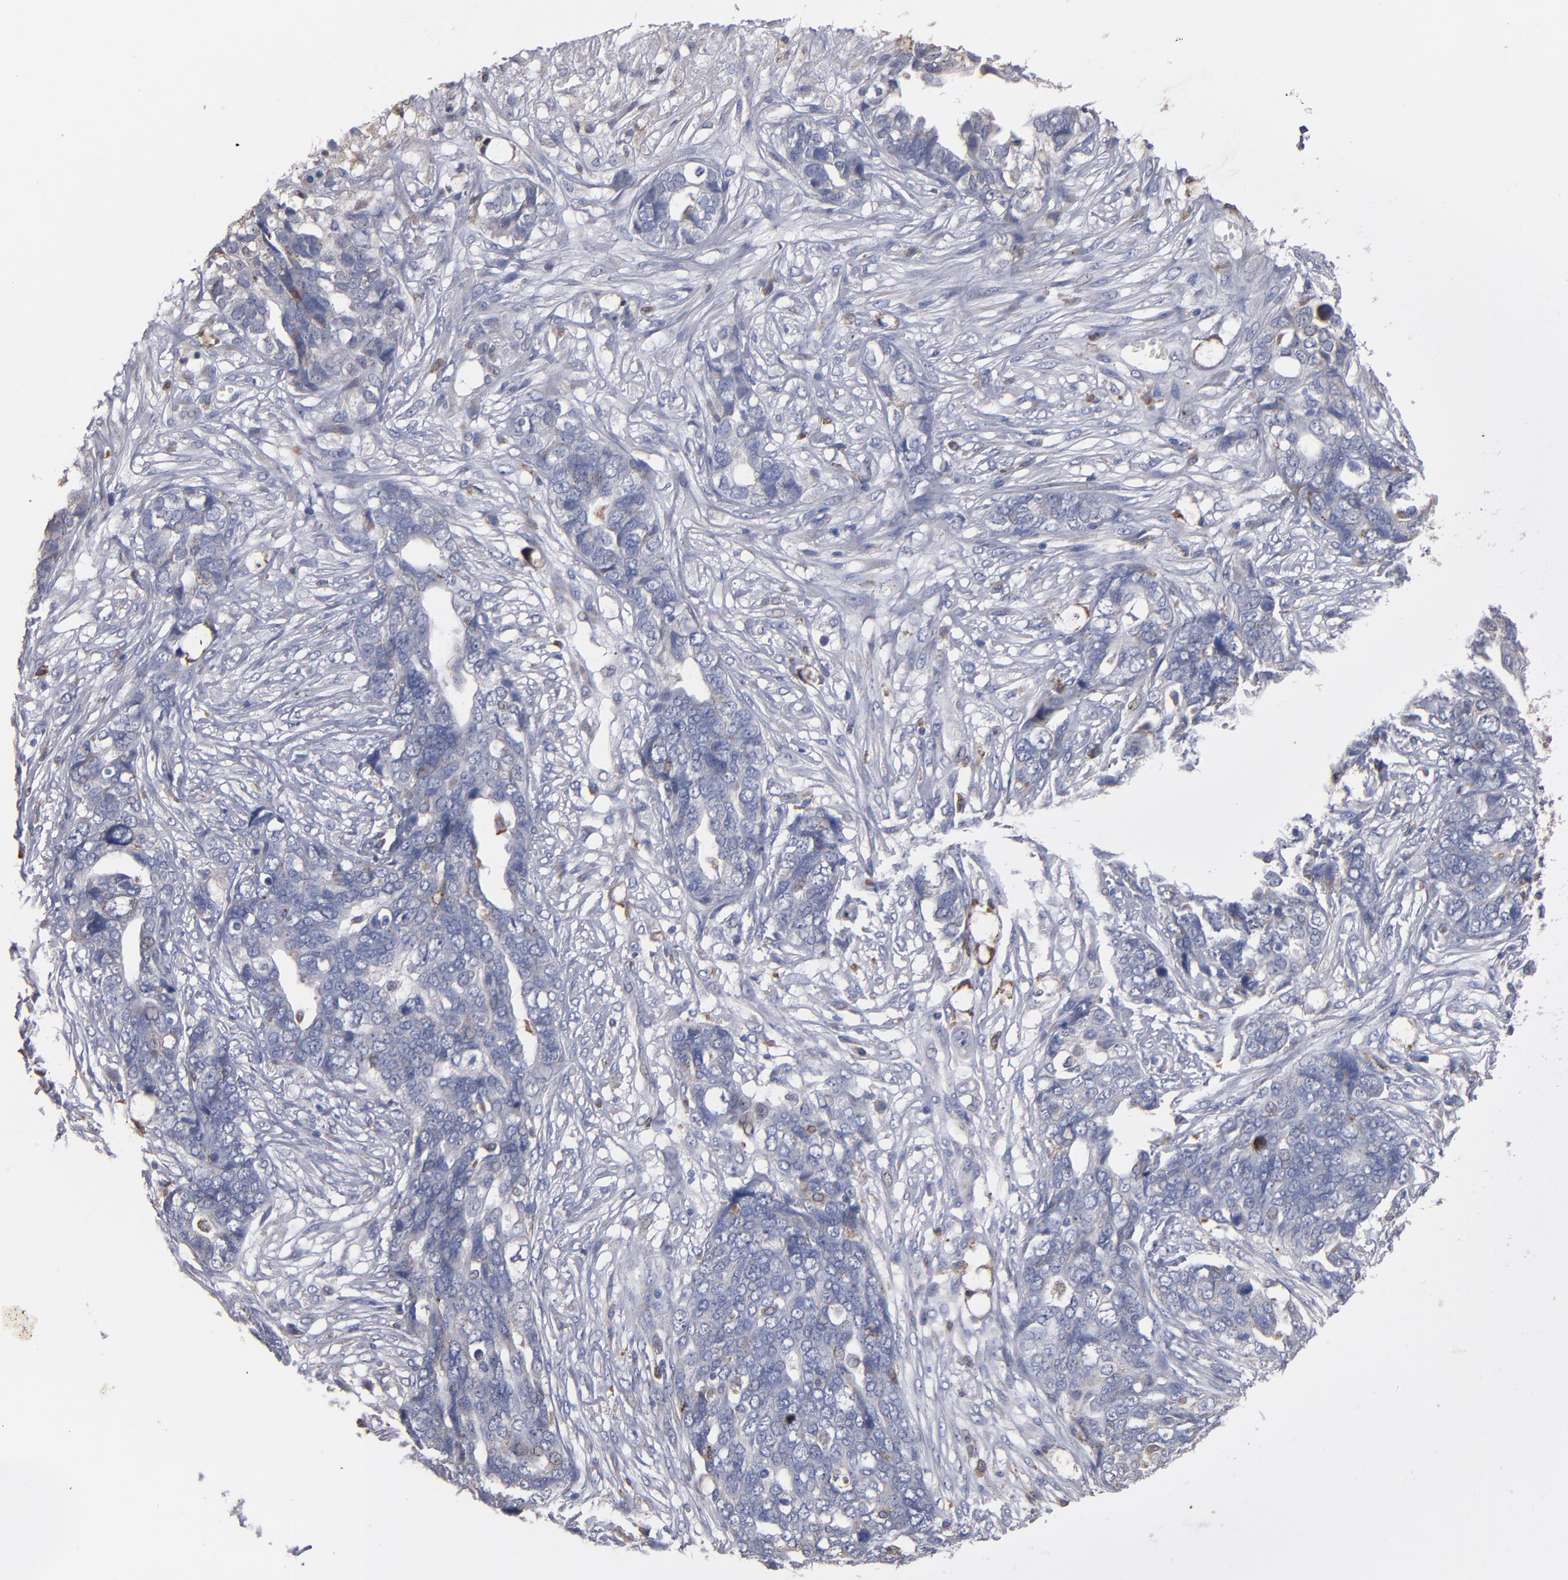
{"staining": {"intensity": "negative", "quantity": "none", "location": "none"}, "tissue": "ovarian cancer", "cell_type": "Tumor cells", "image_type": "cancer", "snomed": [{"axis": "morphology", "description": "Normal tissue, NOS"}, {"axis": "morphology", "description": "Cystadenocarcinoma, serous, NOS"}, {"axis": "topography", "description": "Fallopian tube"}, {"axis": "topography", "description": "Ovary"}], "caption": "This is an immunohistochemistry micrograph of serous cystadenocarcinoma (ovarian). There is no positivity in tumor cells.", "gene": "SELP", "patient": {"sex": "female", "age": 56}}